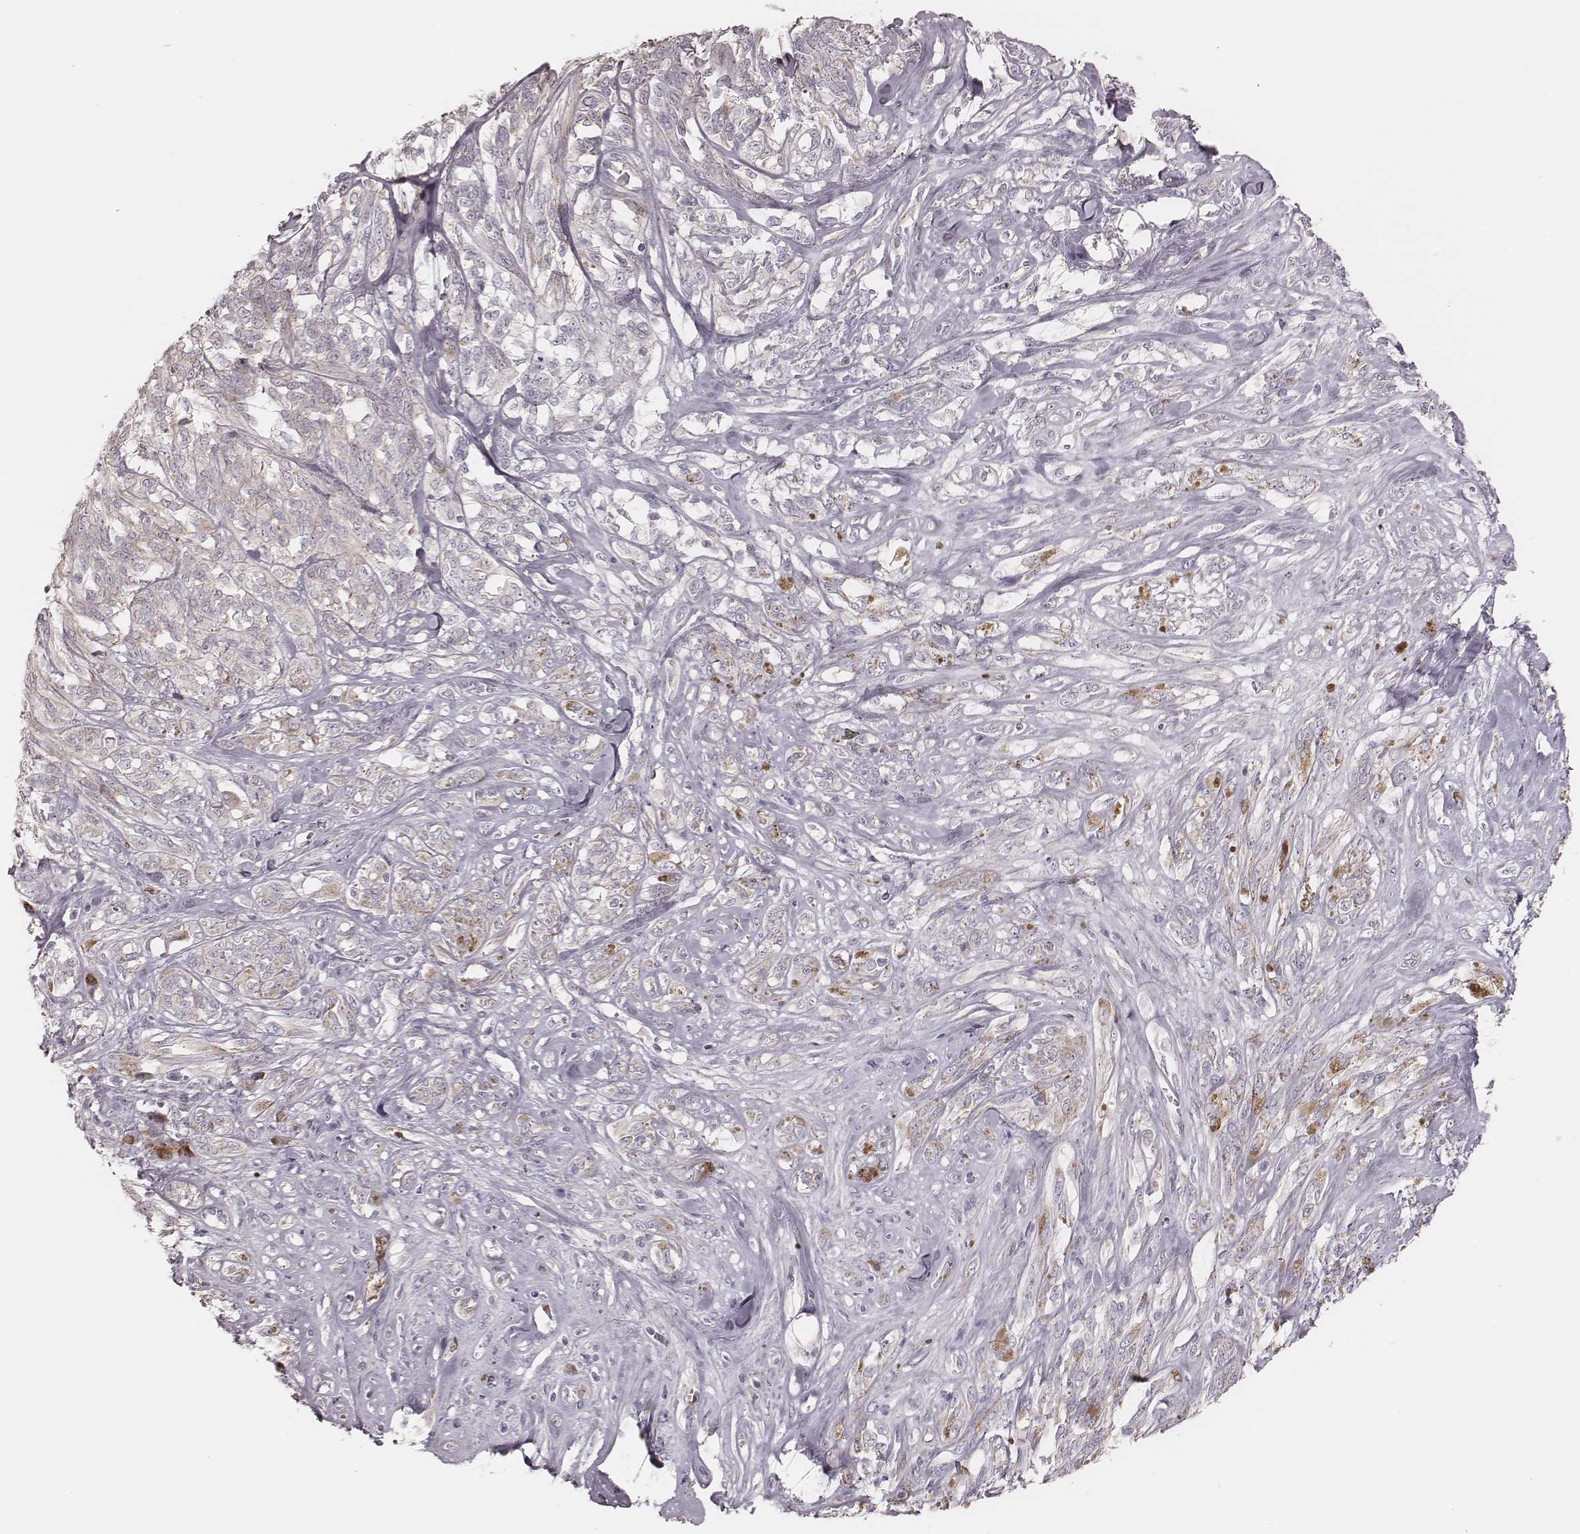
{"staining": {"intensity": "weak", "quantity": "25%-75%", "location": "cytoplasmic/membranous"}, "tissue": "melanoma", "cell_type": "Tumor cells", "image_type": "cancer", "snomed": [{"axis": "morphology", "description": "Malignant melanoma, NOS"}, {"axis": "topography", "description": "Skin"}], "caption": "Protein expression analysis of human malignant melanoma reveals weak cytoplasmic/membranous staining in about 25%-75% of tumor cells.", "gene": "KIF5C", "patient": {"sex": "female", "age": 91}}